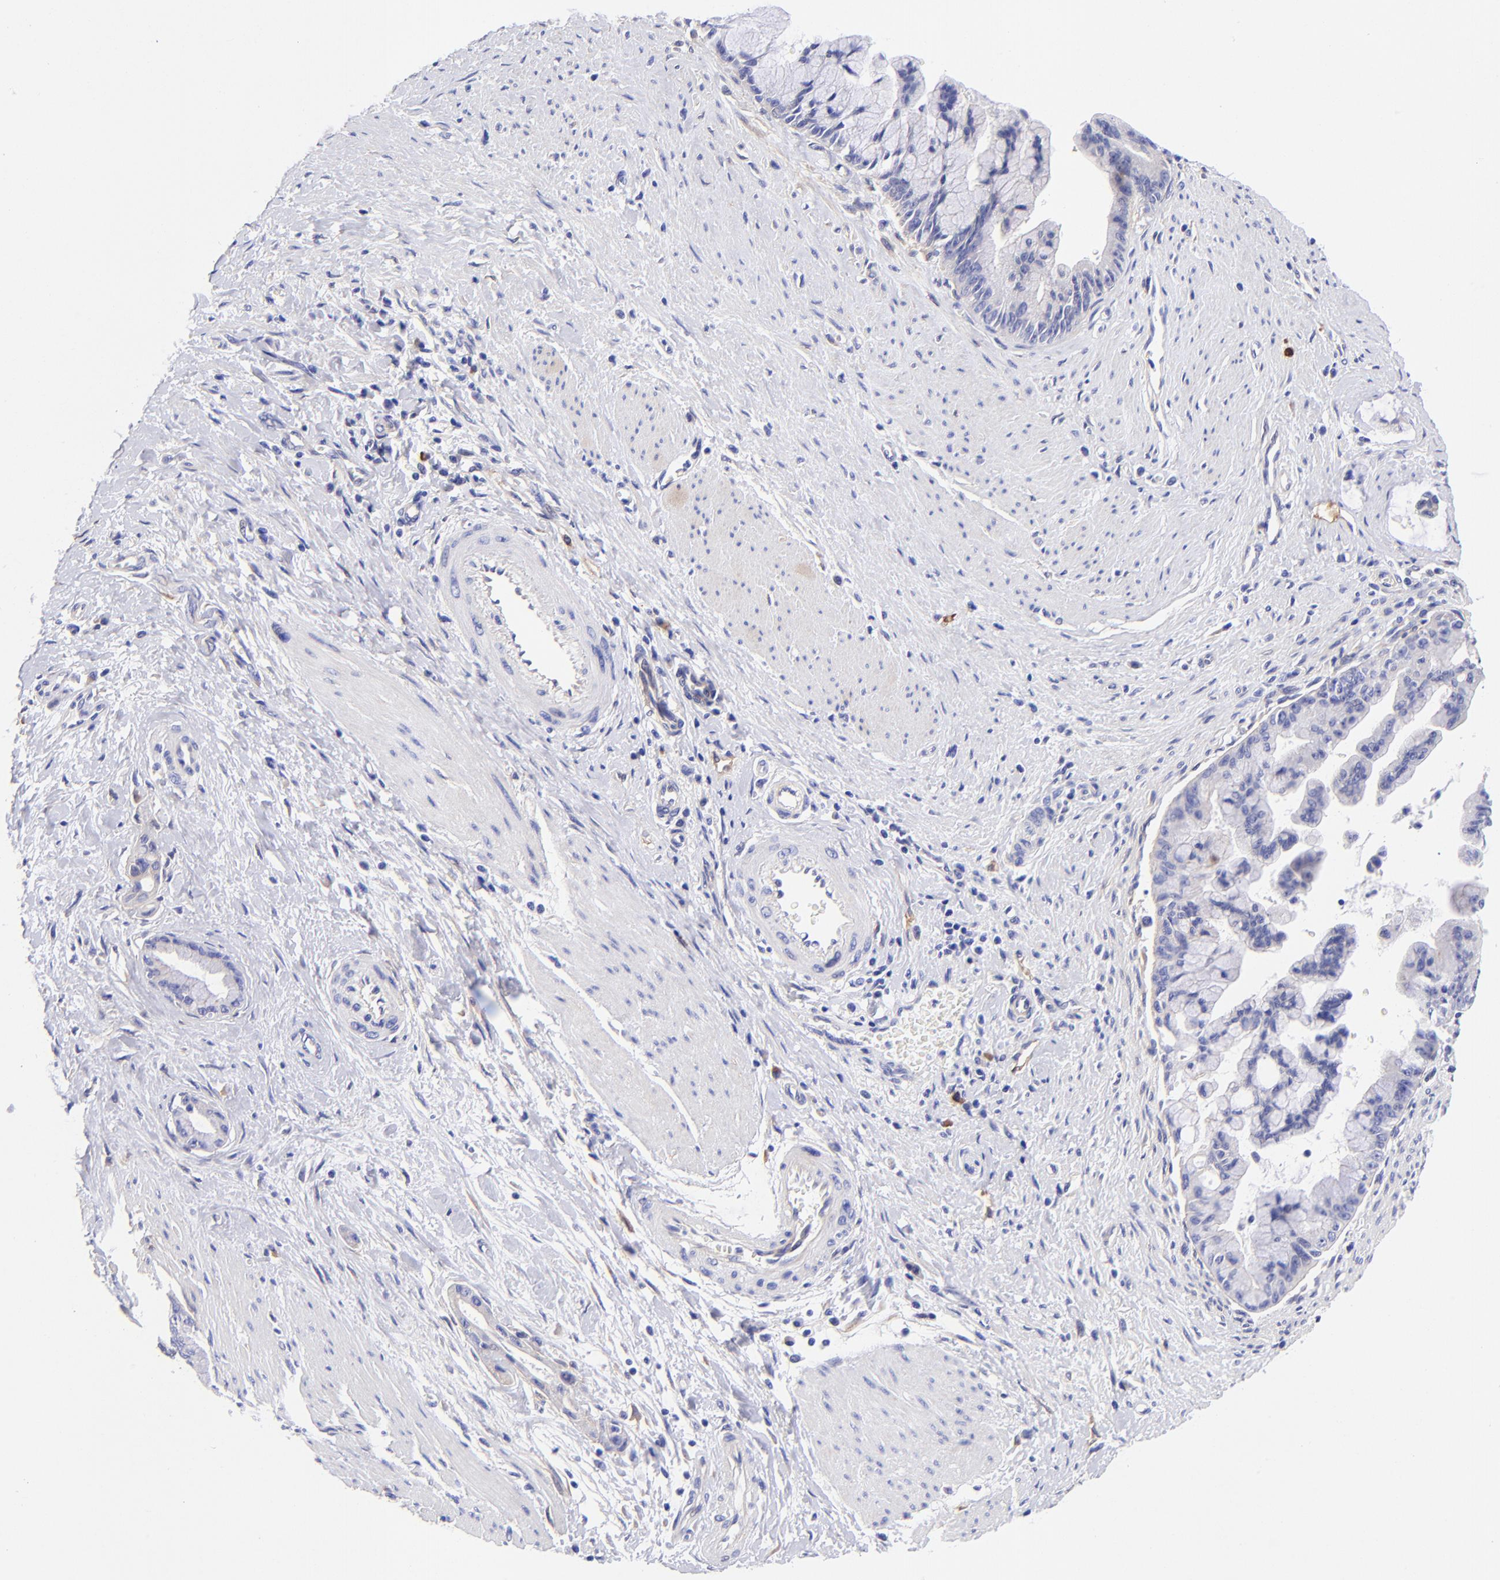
{"staining": {"intensity": "weak", "quantity": "<25%", "location": "cytoplasmic/membranous"}, "tissue": "pancreatic cancer", "cell_type": "Tumor cells", "image_type": "cancer", "snomed": [{"axis": "morphology", "description": "Adenocarcinoma, NOS"}, {"axis": "topography", "description": "Pancreas"}], "caption": "Immunohistochemical staining of human pancreatic cancer (adenocarcinoma) reveals no significant staining in tumor cells.", "gene": "PPFIBP1", "patient": {"sex": "male", "age": 59}}